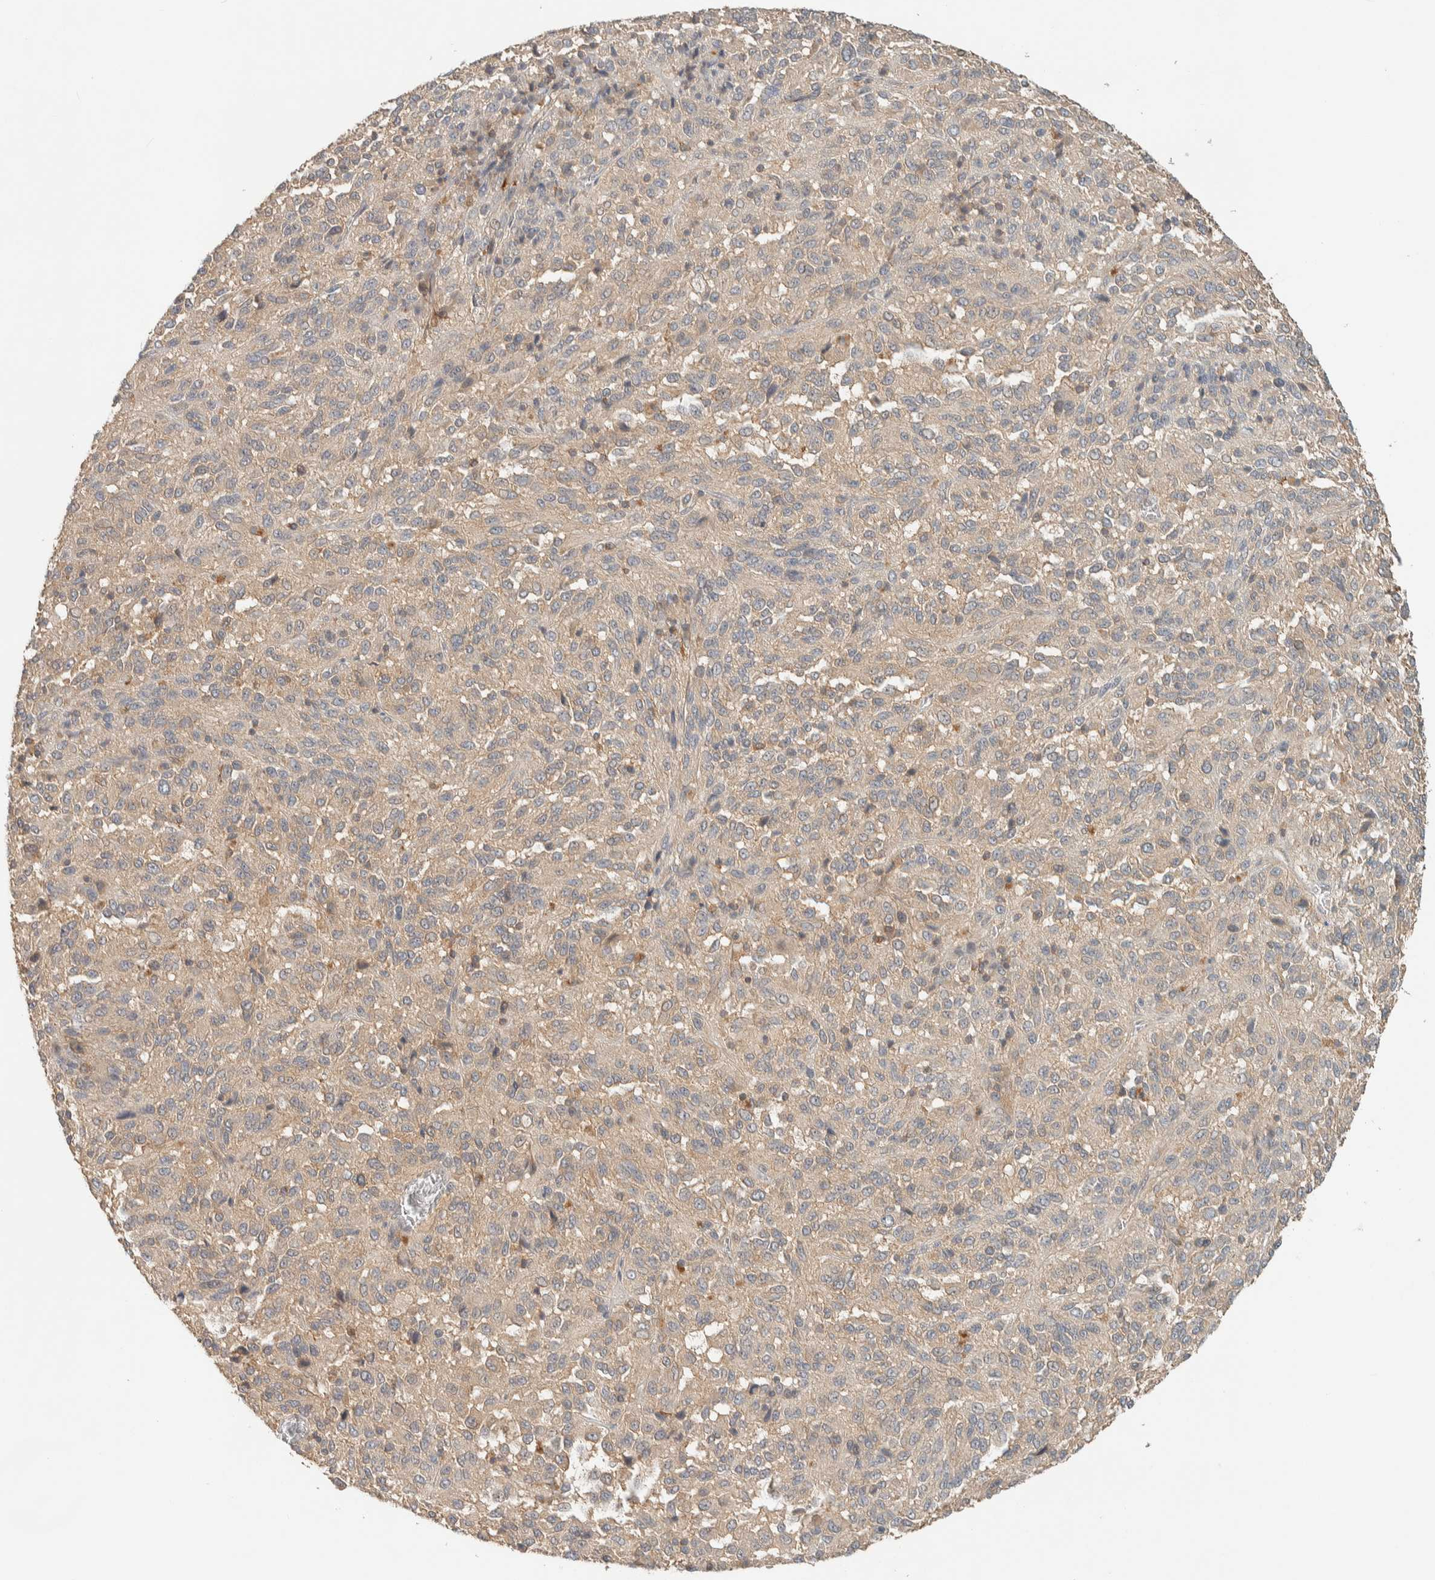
{"staining": {"intensity": "weak", "quantity": ">75%", "location": "cytoplasmic/membranous"}, "tissue": "melanoma", "cell_type": "Tumor cells", "image_type": "cancer", "snomed": [{"axis": "morphology", "description": "Malignant melanoma, Metastatic site"}, {"axis": "topography", "description": "Lung"}], "caption": "Immunohistochemical staining of melanoma shows low levels of weak cytoplasmic/membranous positivity in approximately >75% of tumor cells.", "gene": "RAB11FIP1", "patient": {"sex": "male", "age": 64}}